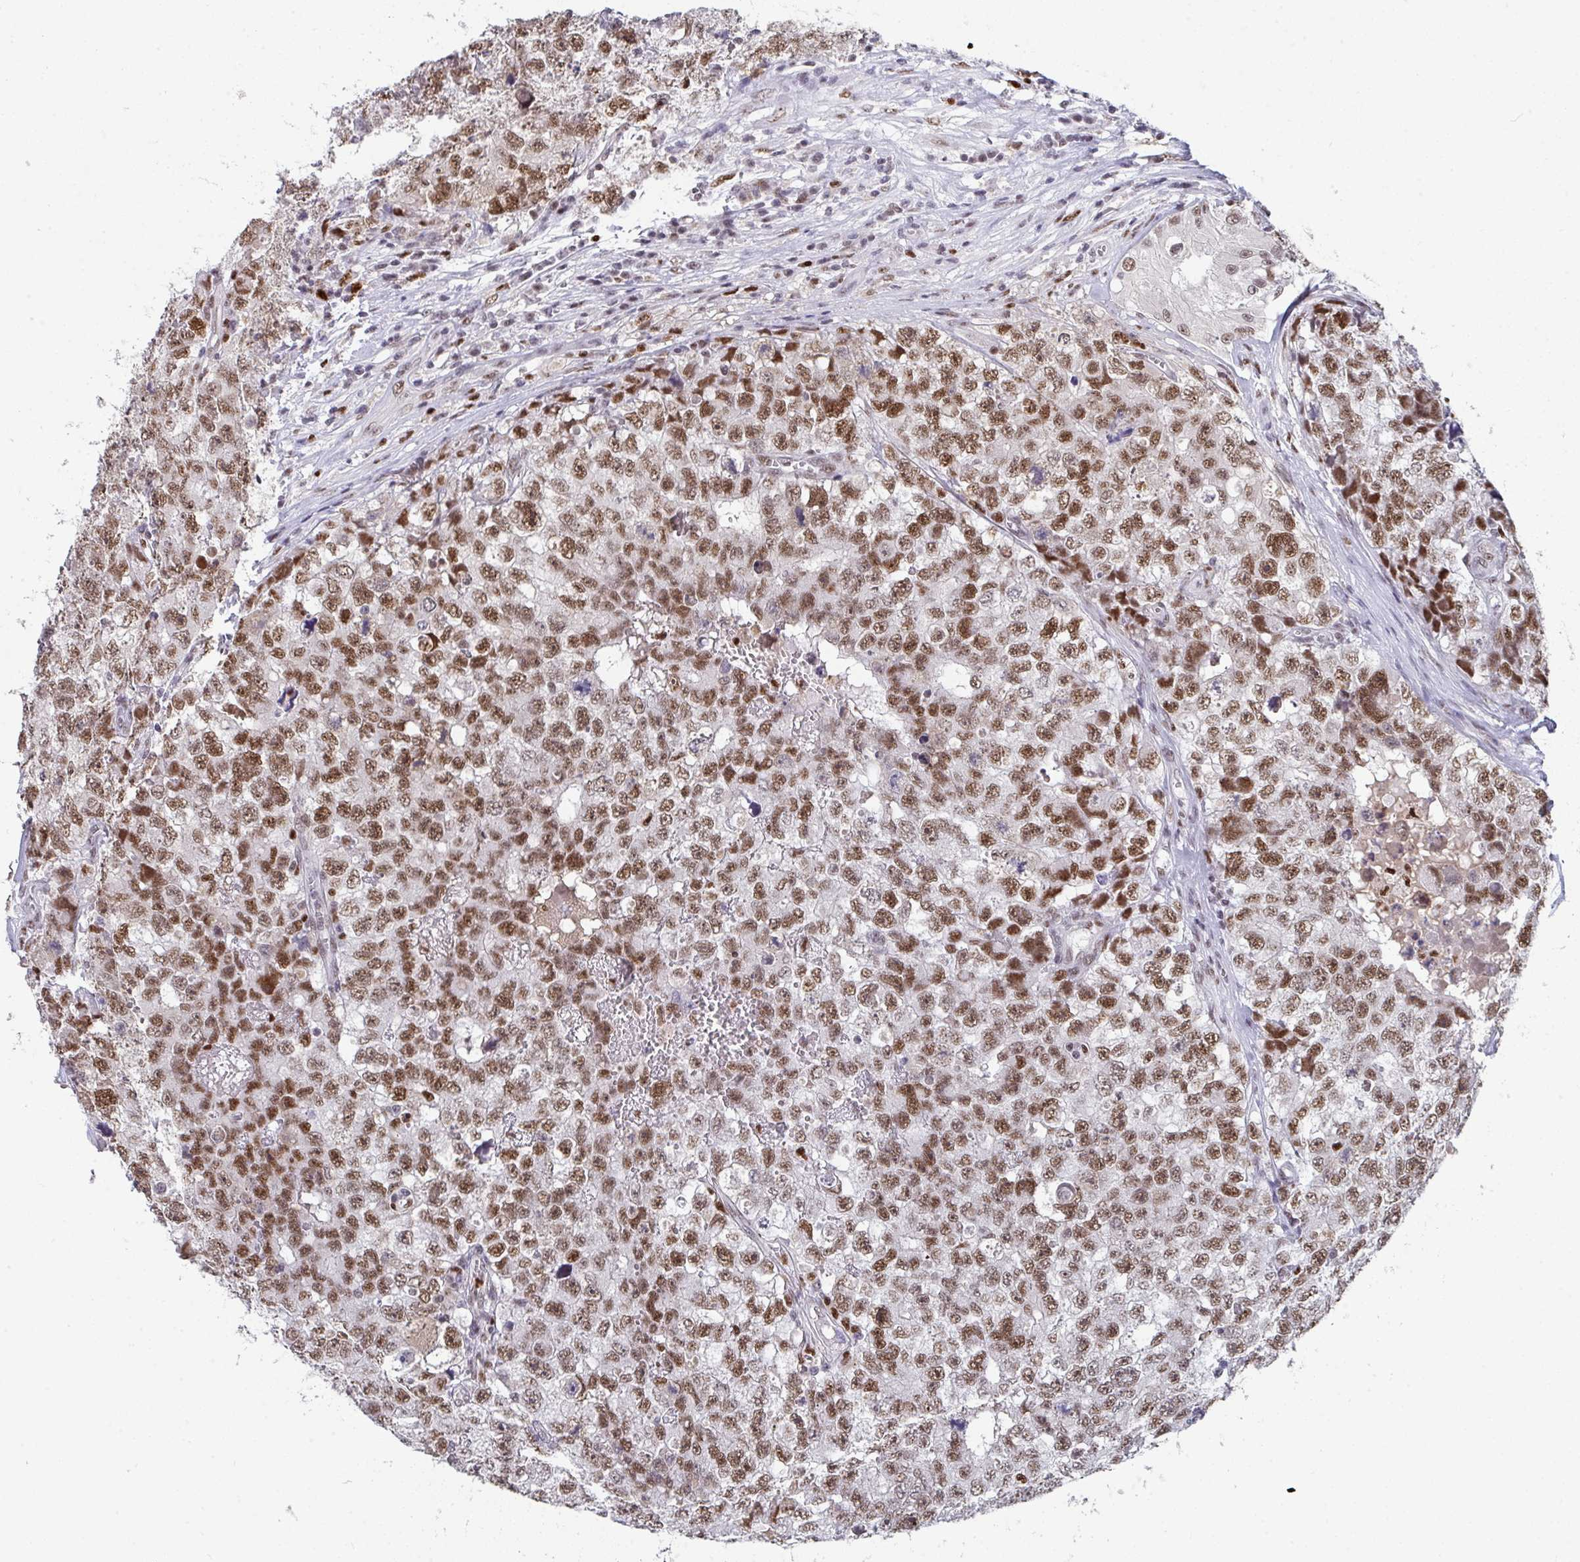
{"staining": {"intensity": "moderate", "quantity": ">75%", "location": "nuclear"}, "tissue": "testis cancer", "cell_type": "Tumor cells", "image_type": "cancer", "snomed": [{"axis": "morphology", "description": "Carcinoma, Embryonal, NOS"}, {"axis": "topography", "description": "Testis"}], "caption": "Testis cancer was stained to show a protein in brown. There is medium levels of moderate nuclear positivity in approximately >75% of tumor cells. The staining was performed using DAB to visualize the protein expression in brown, while the nuclei were stained in blue with hematoxylin (Magnification: 20x).", "gene": "JDP2", "patient": {"sex": "male", "age": 18}}